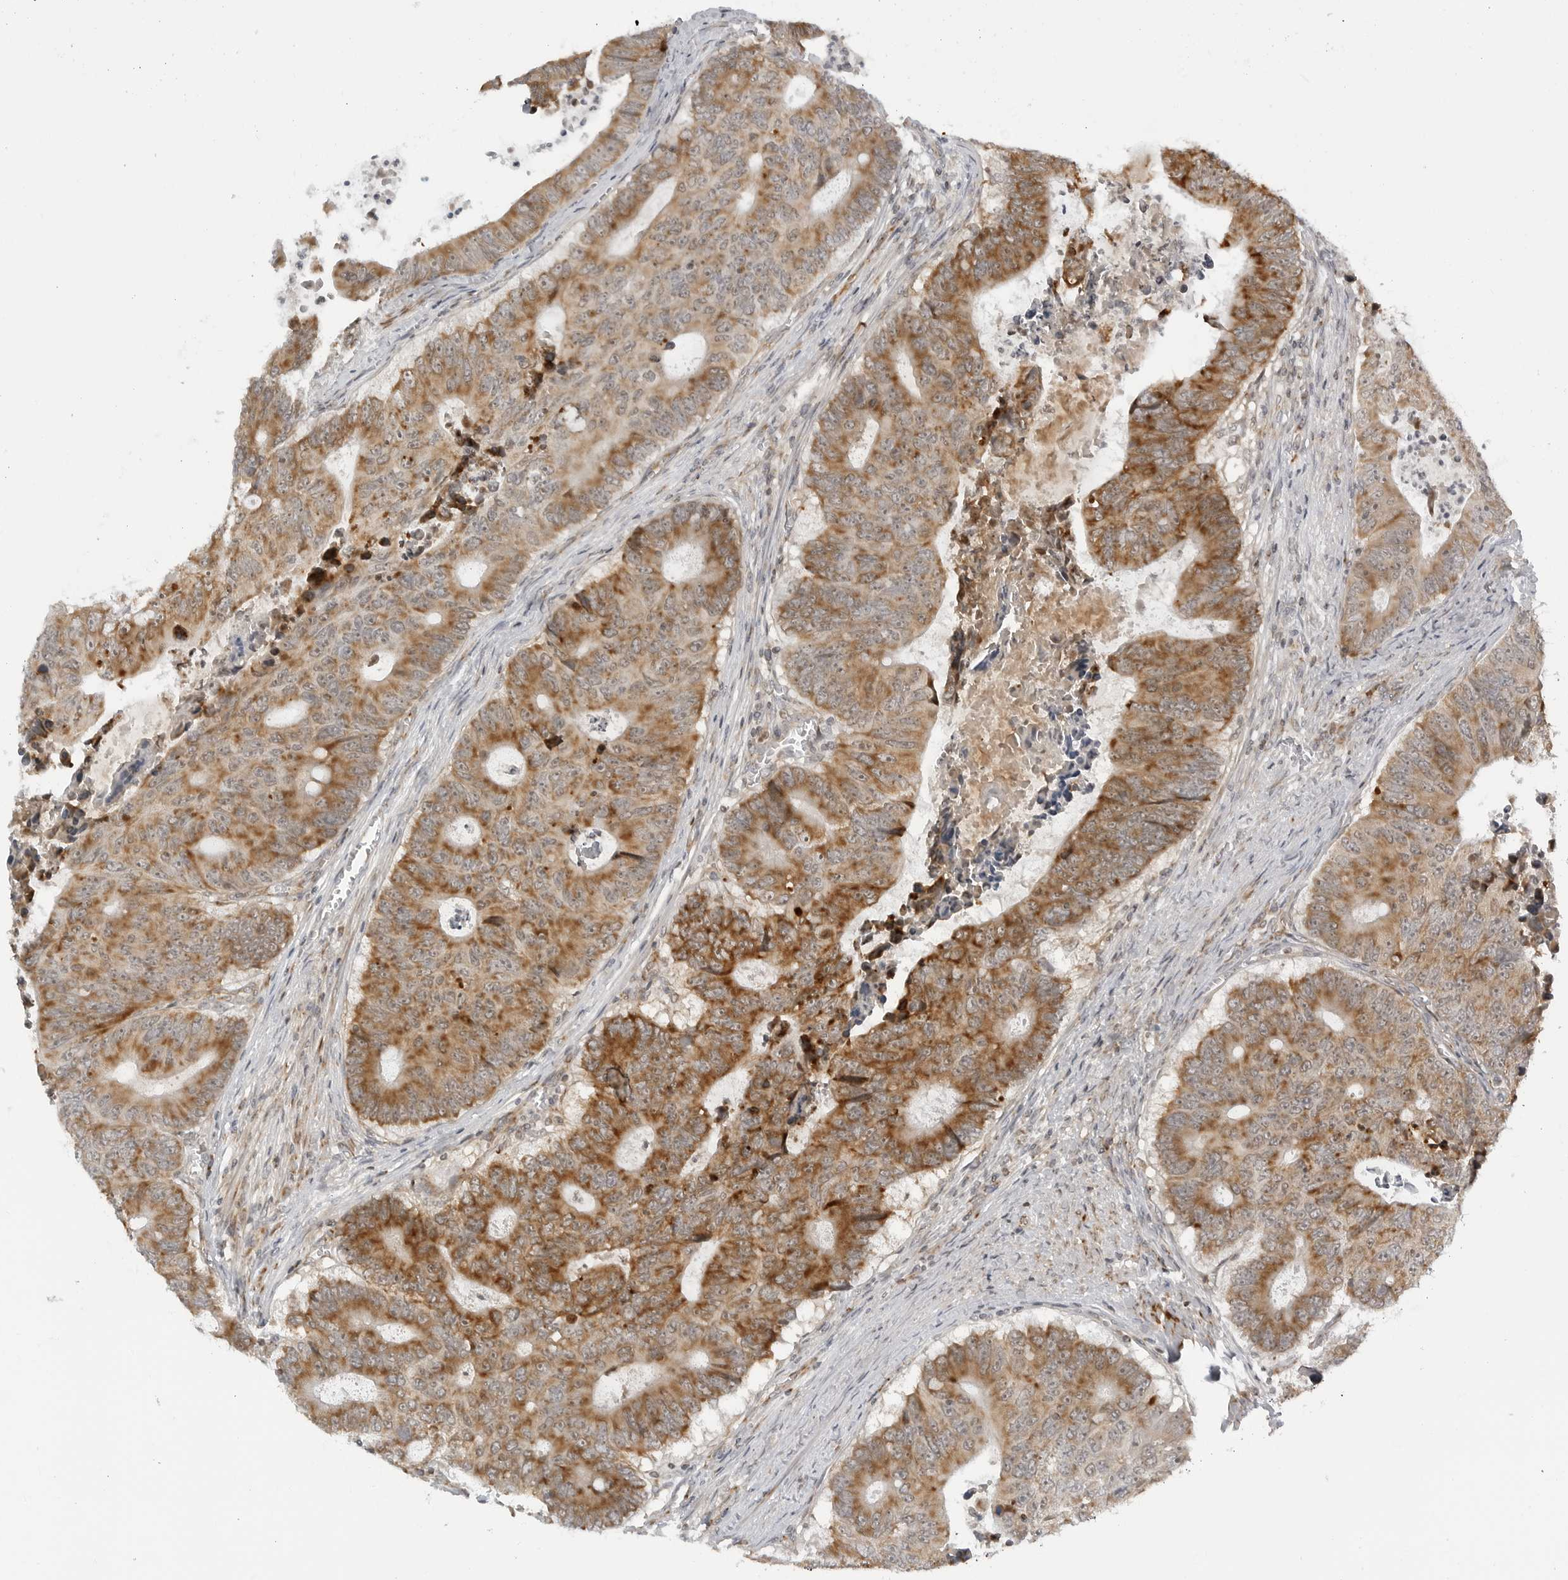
{"staining": {"intensity": "moderate", "quantity": ">75%", "location": "cytoplasmic/membranous"}, "tissue": "colorectal cancer", "cell_type": "Tumor cells", "image_type": "cancer", "snomed": [{"axis": "morphology", "description": "Adenocarcinoma, NOS"}, {"axis": "topography", "description": "Colon"}], "caption": "Human colorectal adenocarcinoma stained with a brown dye shows moderate cytoplasmic/membranous positive staining in approximately >75% of tumor cells.", "gene": "PEX2", "patient": {"sex": "male", "age": 87}}